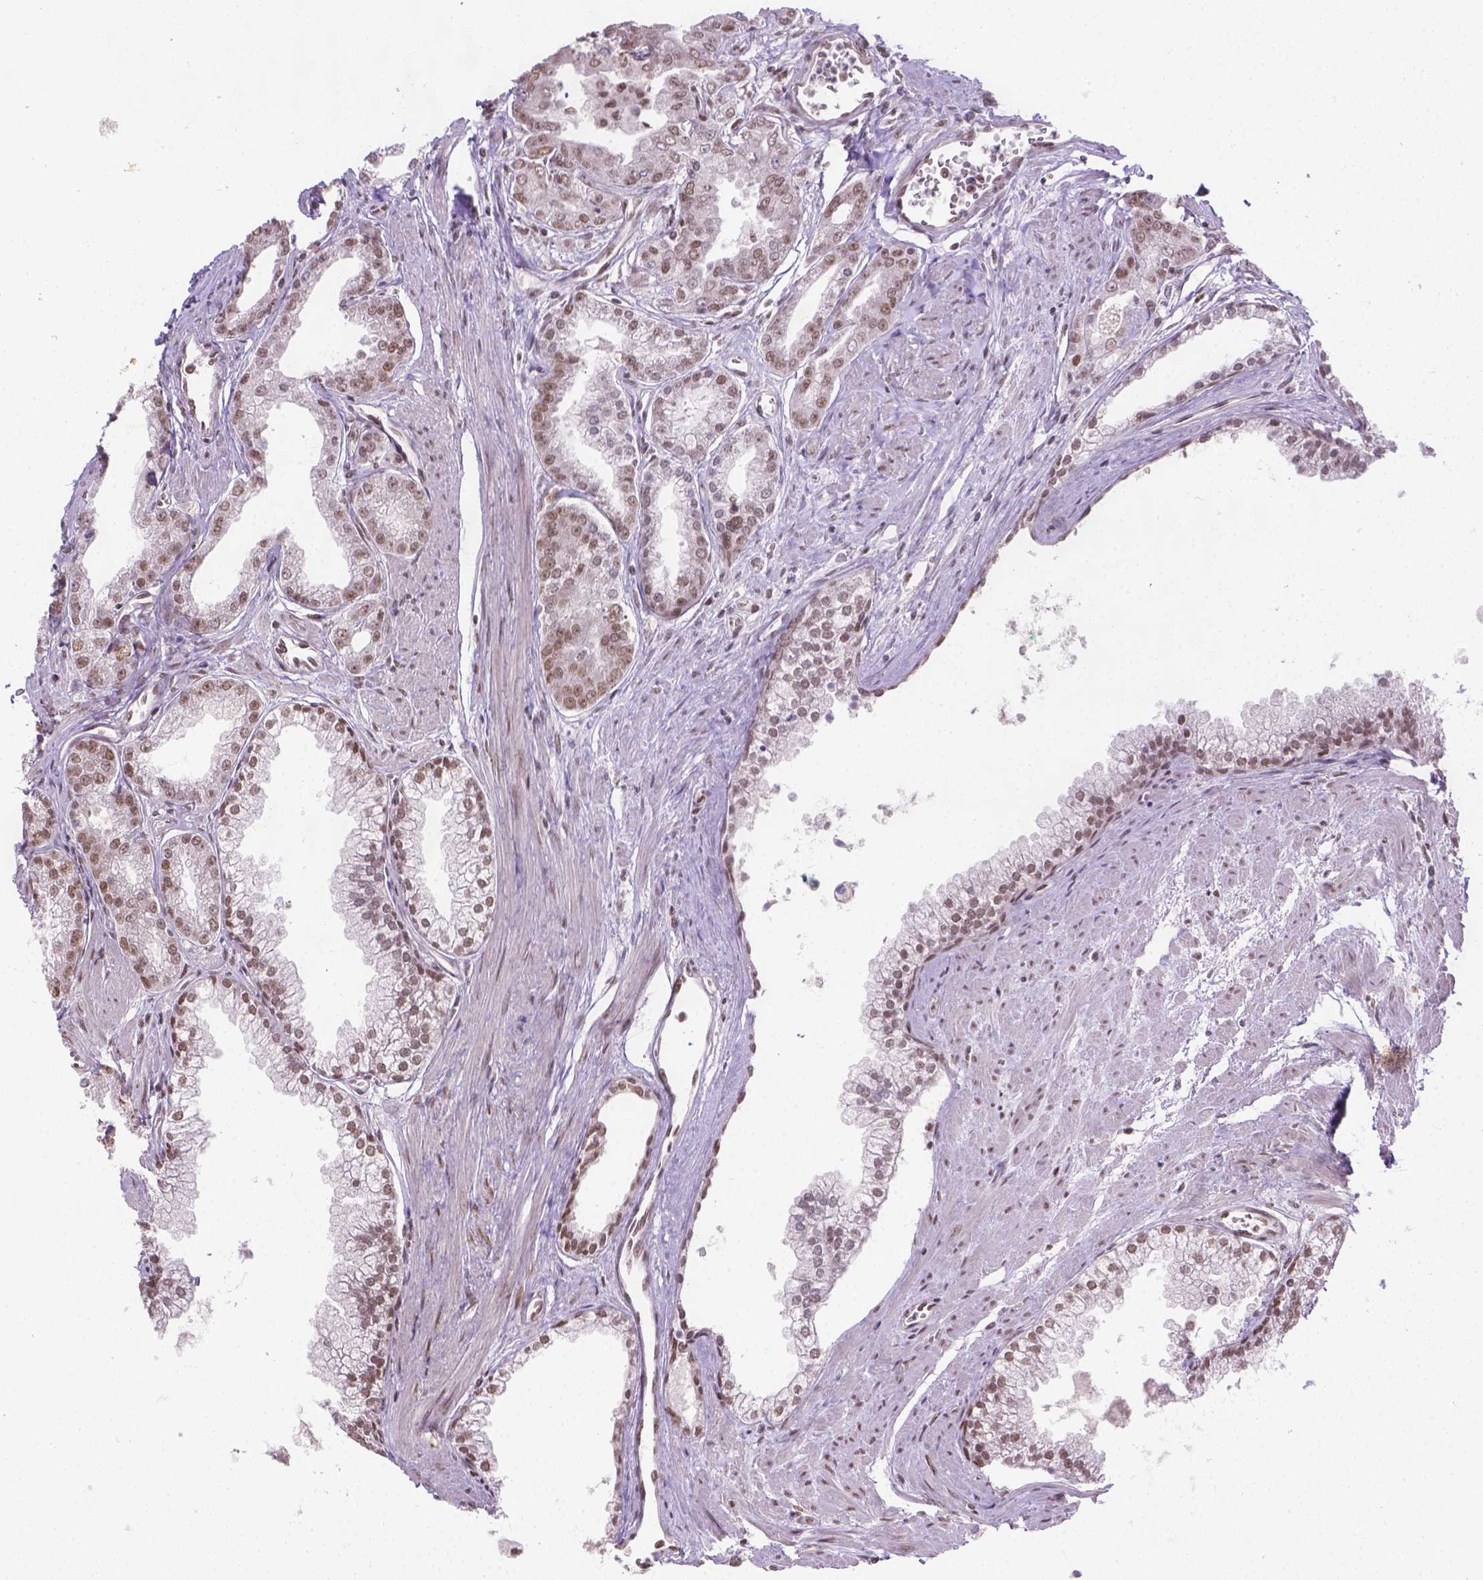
{"staining": {"intensity": "moderate", "quantity": ">75%", "location": "nuclear"}, "tissue": "prostate cancer", "cell_type": "Tumor cells", "image_type": "cancer", "snomed": [{"axis": "morphology", "description": "Adenocarcinoma, NOS"}, {"axis": "topography", "description": "Prostate"}], "caption": "A histopathology image of human prostate adenocarcinoma stained for a protein demonstrates moderate nuclear brown staining in tumor cells. Using DAB (brown) and hematoxylin (blue) stains, captured at high magnification using brightfield microscopy.", "gene": "FANCE", "patient": {"sex": "male", "age": 71}}